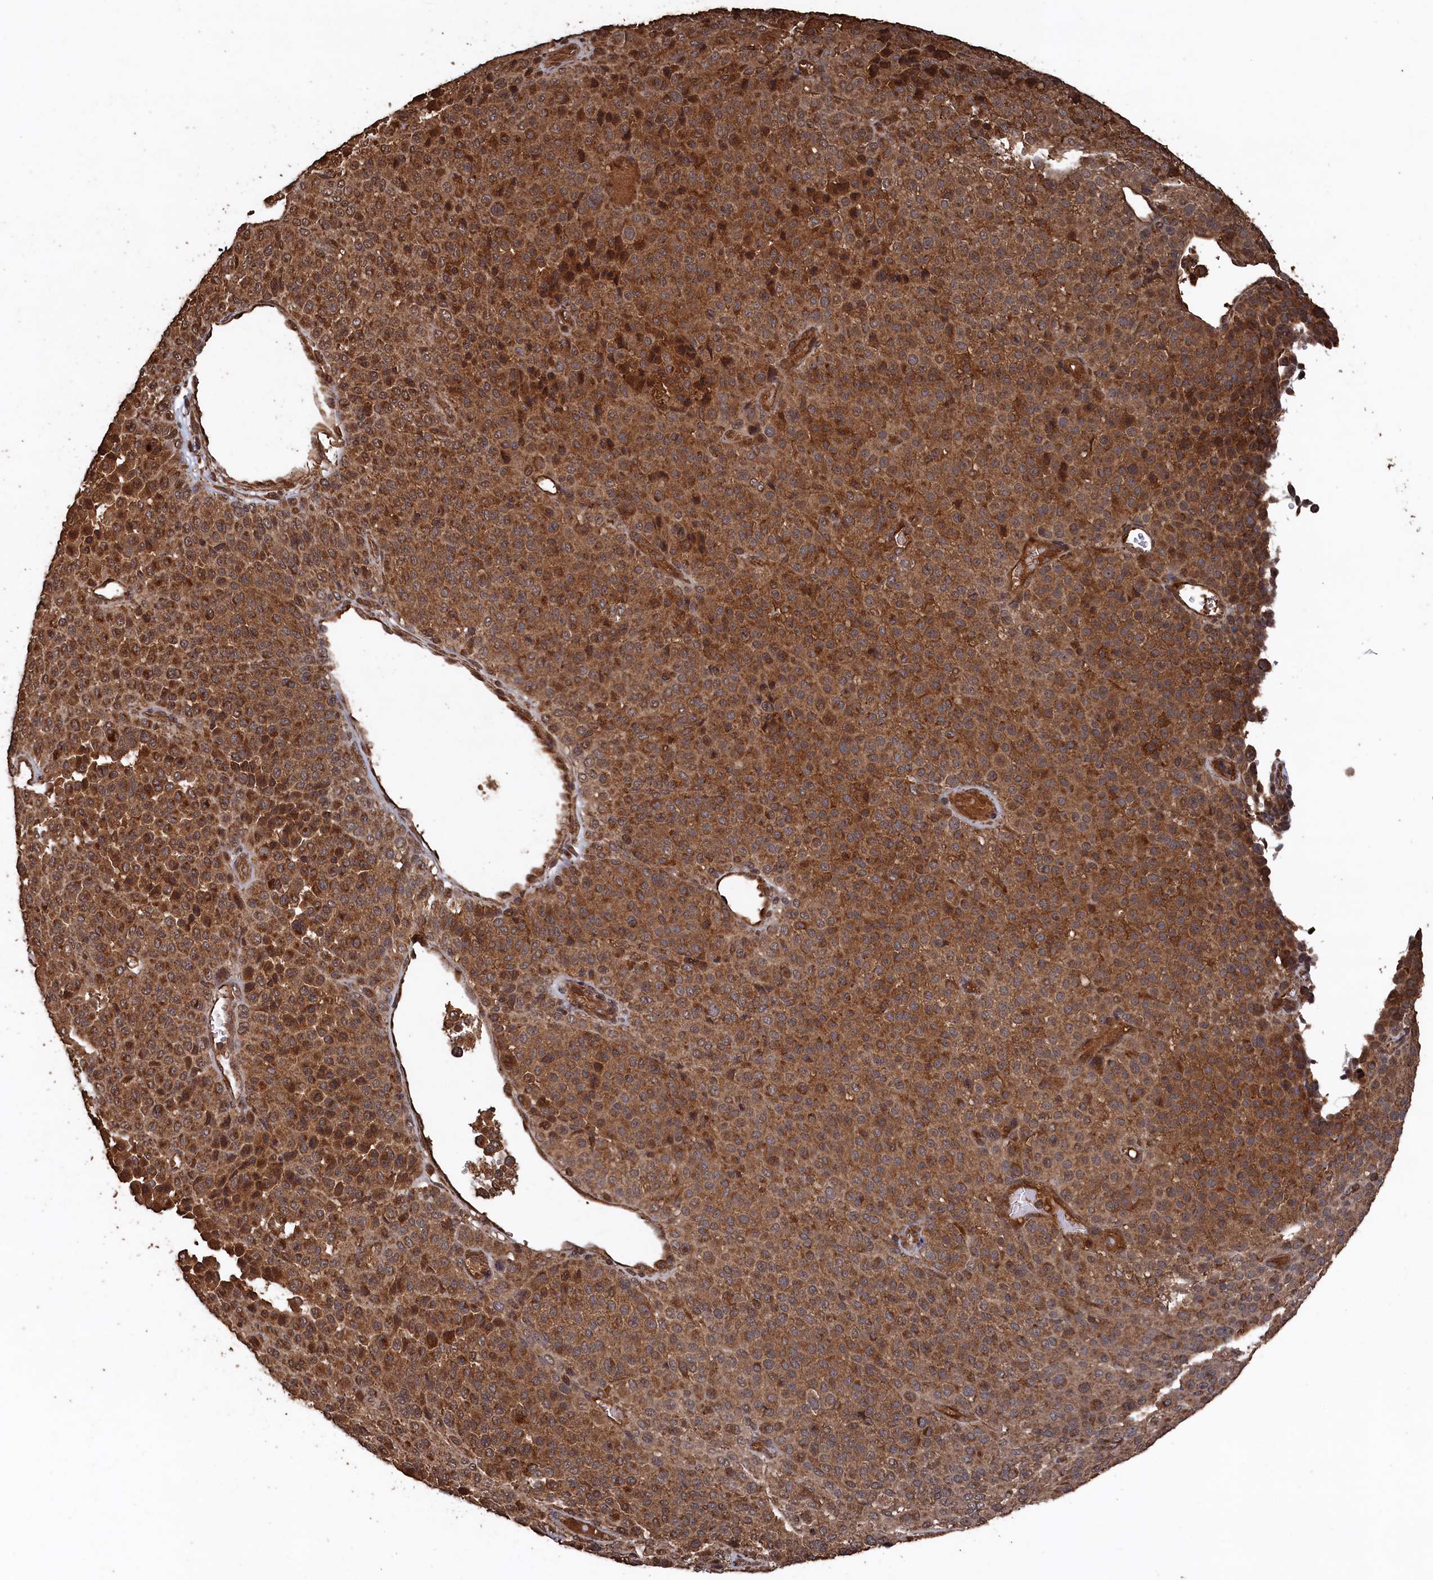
{"staining": {"intensity": "moderate", "quantity": ">75%", "location": "cytoplasmic/membranous"}, "tissue": "melanoma", "cell_type": "Tumor cells", "image_type": "cancer", "snomed": [{"axis": "morphology", "description": "Malignant melanoma, Metastatic site"}, {"axis": "topography", "description": "Pancreas"}], "caption": "The photomicrograph reveals a brown stain indicating the presence of a protein in the cytoplasmic/membranous of tumor cells in melanoma.", "gene": "SNX33", "patient": {"sex": "female", "age": 30}}